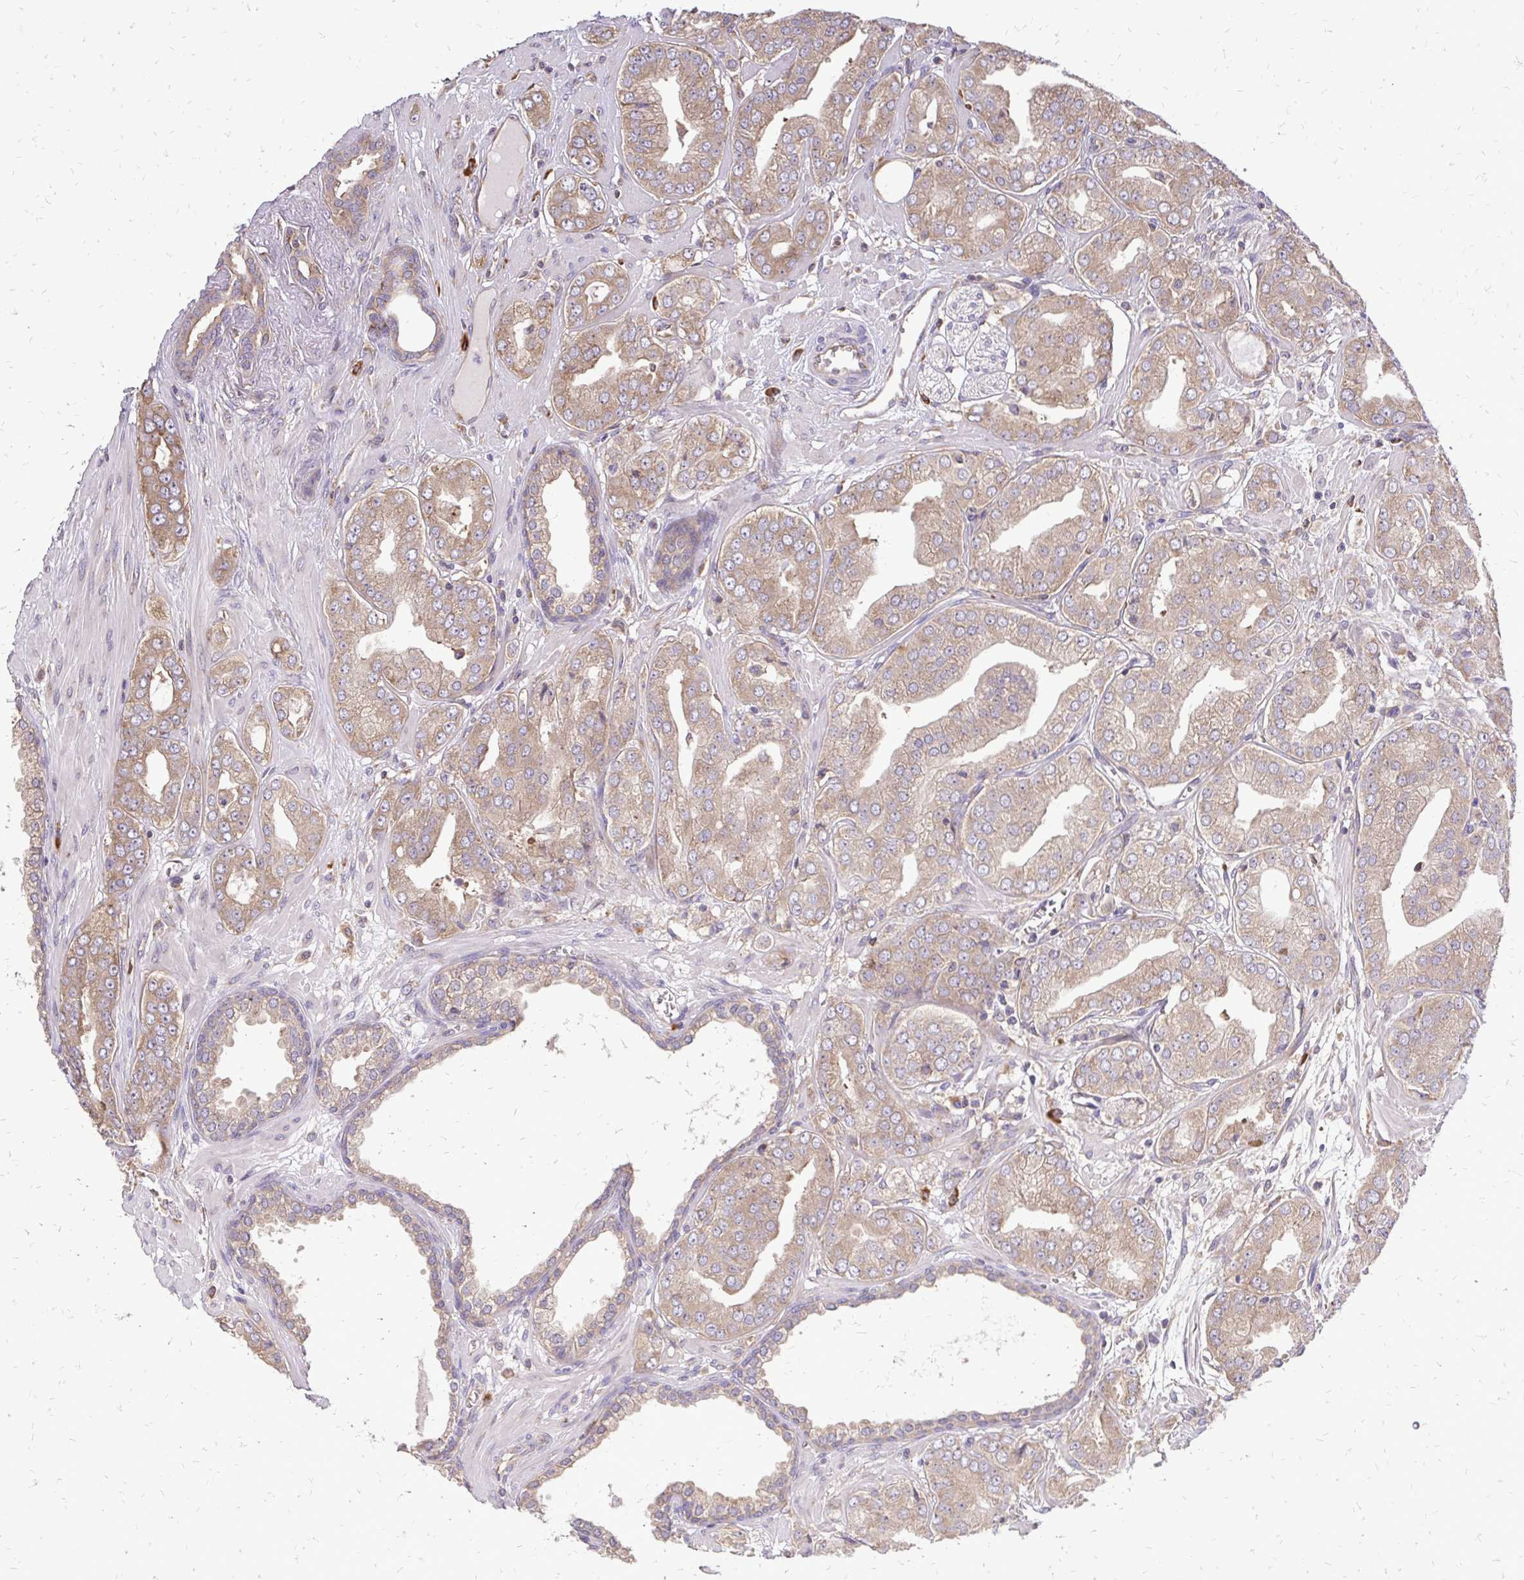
{"staining": {"intensity": "moderate", "quantity": ">75%", "location": "cytoplasmic/membranous"}, "tissue": "prostate cancer", "cell_type": "Tumor cells", "image_type": "cancer", "snomed": [{"axis": "morphology", "description": "Adenocarcinoma, Low grade"}, {"axis": "topography", "description": "Prostate"}], "caption": "IHC photomicrograph of prostate cancer (low-grade adenocarcinoma) stained for a protein (brown), which displays medium levels of moderate cytoplasmic/membranous expression in approximately >75% of tumor cells.", "gene": "RPS3", "patient": {"sex": "male", "age": 60}}